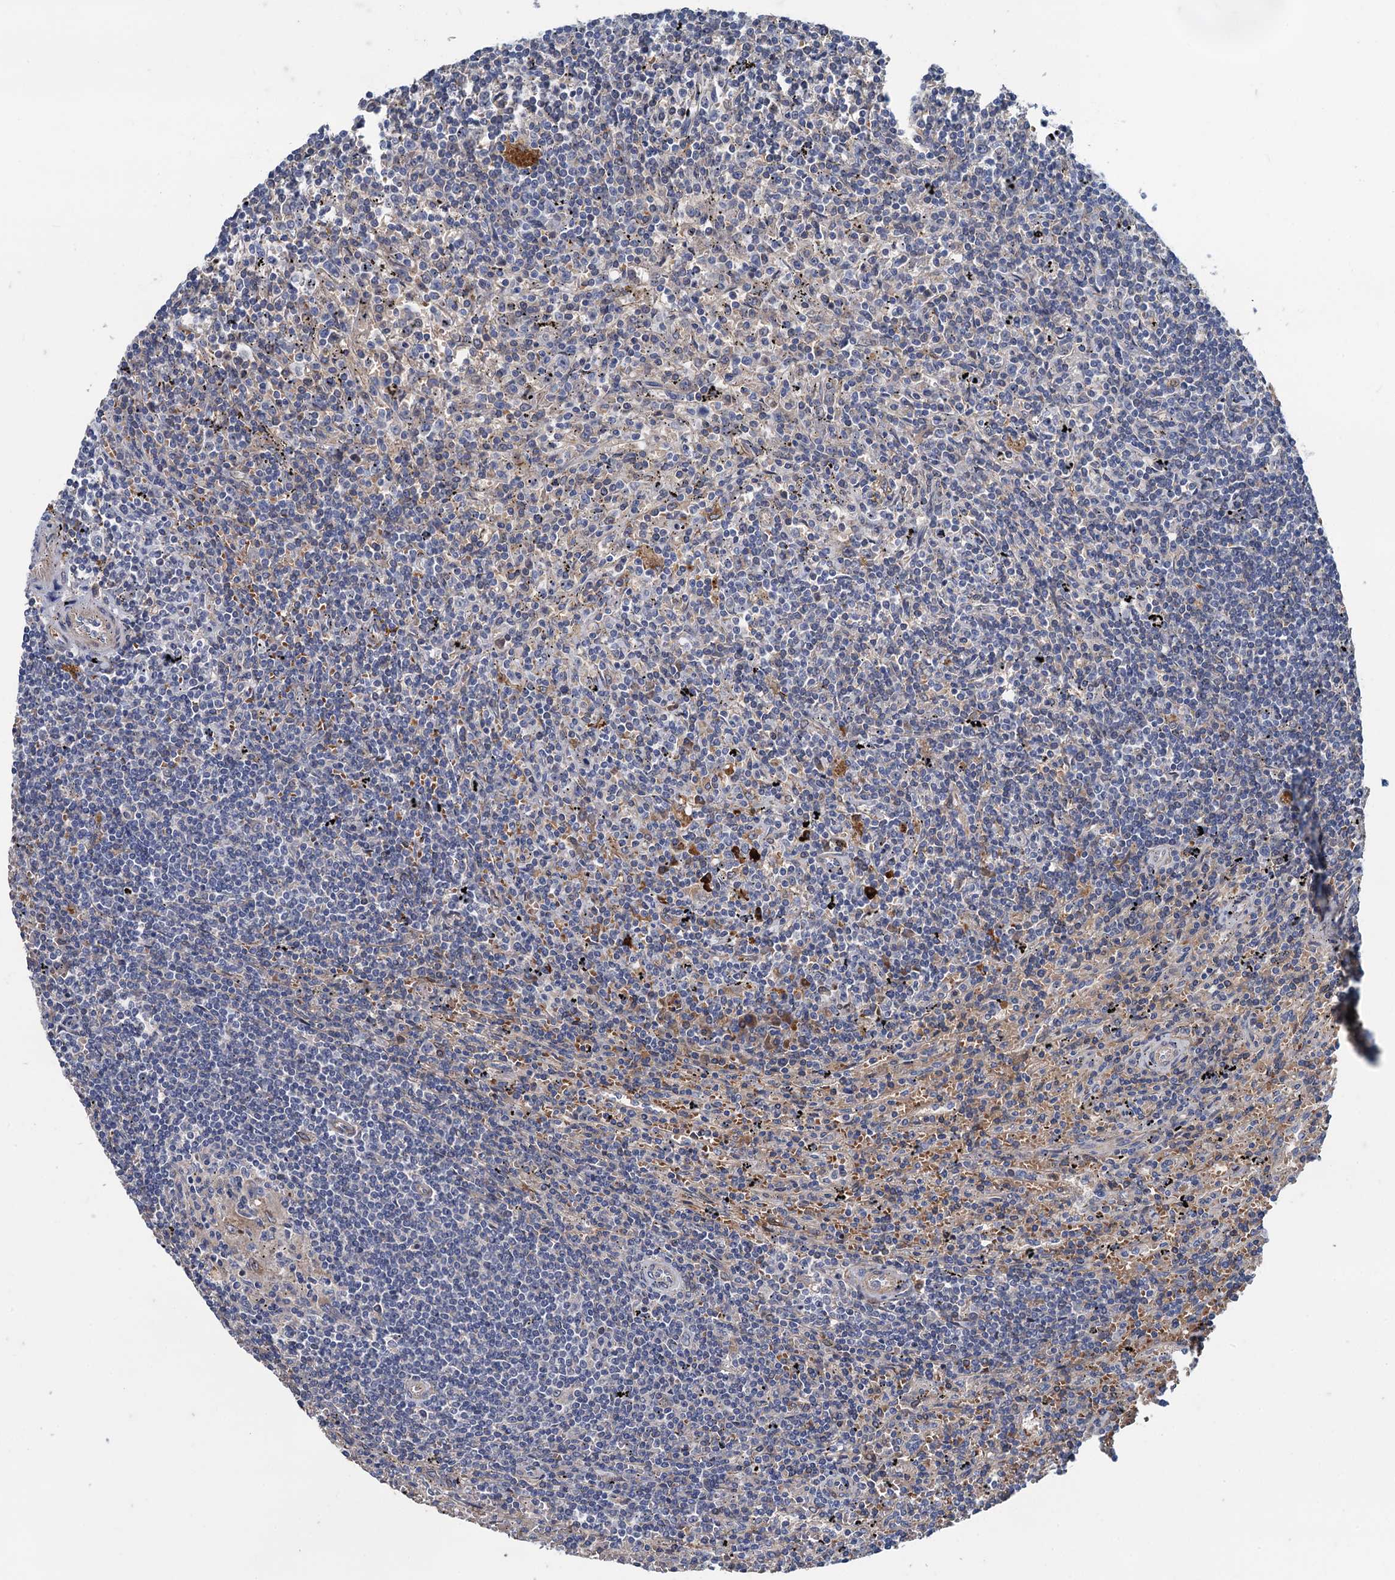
{"staining": {"intensity": "negative", "quantity": "none", "location": "none"}, "tissue": "lymphoma", "cell_type": "Tumor cells", "image_type": "cancer", "snomed": [{"axis": "morphology", "description": "Malignant lymphoma, non-Hodgkin's type, Low grade"}, {"axis": "topography", "description": "Spleen"}], "caption": "This is a micrograph of immunohistochemistry staining of malignant lymphoma, non-Hodgkin's type (low-grade), which shows no staining in tumor cells.", "gene": "SMCO3", "patient": {"sex": "male", "age": 76}}